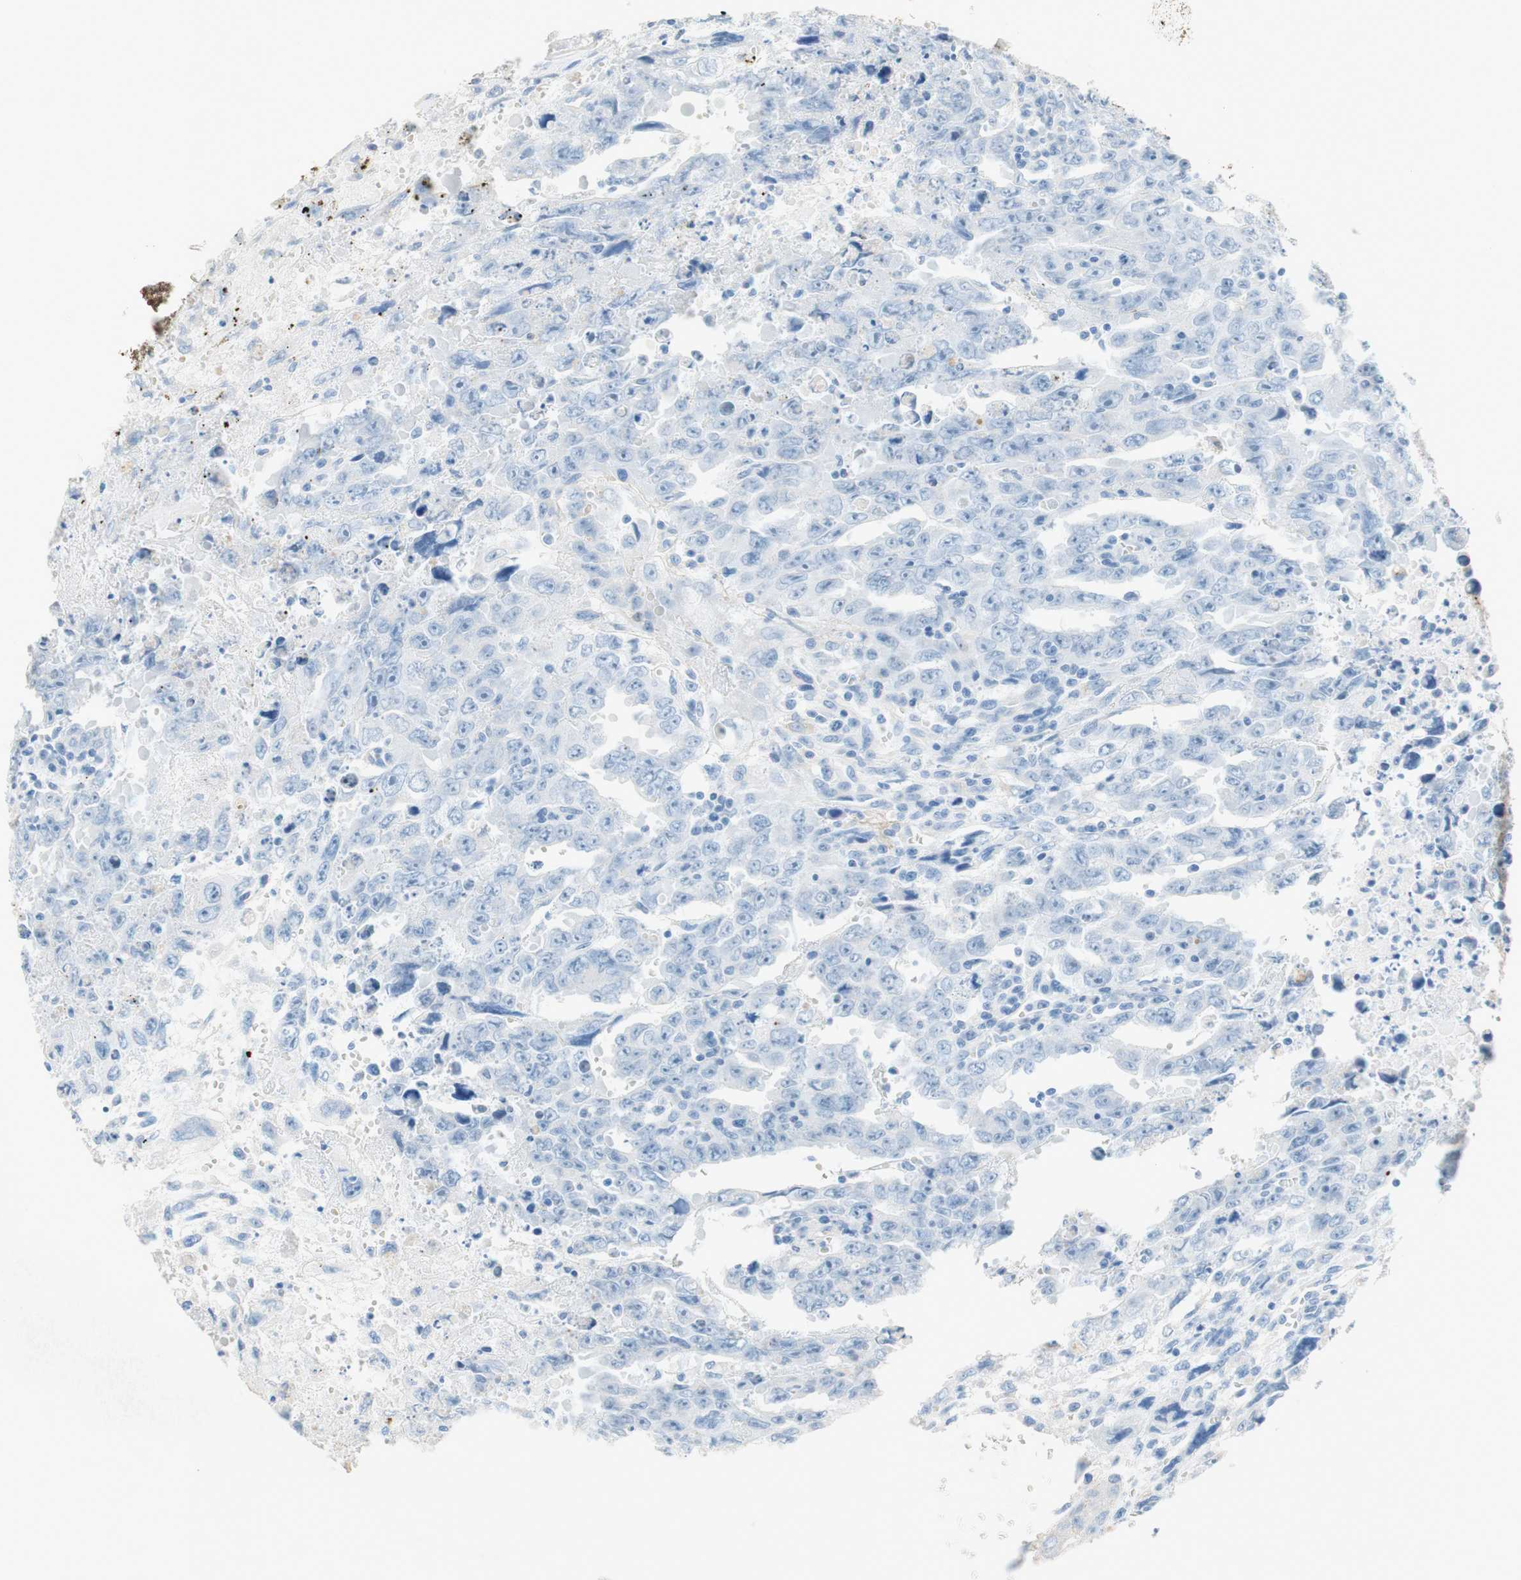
{"staining": {"intensity": "negative", "quantity": "none", "location": "none"}, "tissue": "testis cancer", "cell_type": "Tumor cells", "image_type": "cancer", "snomed": [{"axis": "morphology", "description": "Carcinoma, Embryonal, NOS"}, {"axis": "topography", "description": "Testis"}], "caption": "DAB immunohistochemical staining of human testis embryonal carcinoma shows no significant staining in tumor cells.", "gene": "POLR2J3", "patient": {"sex": "male", "age": 28}}